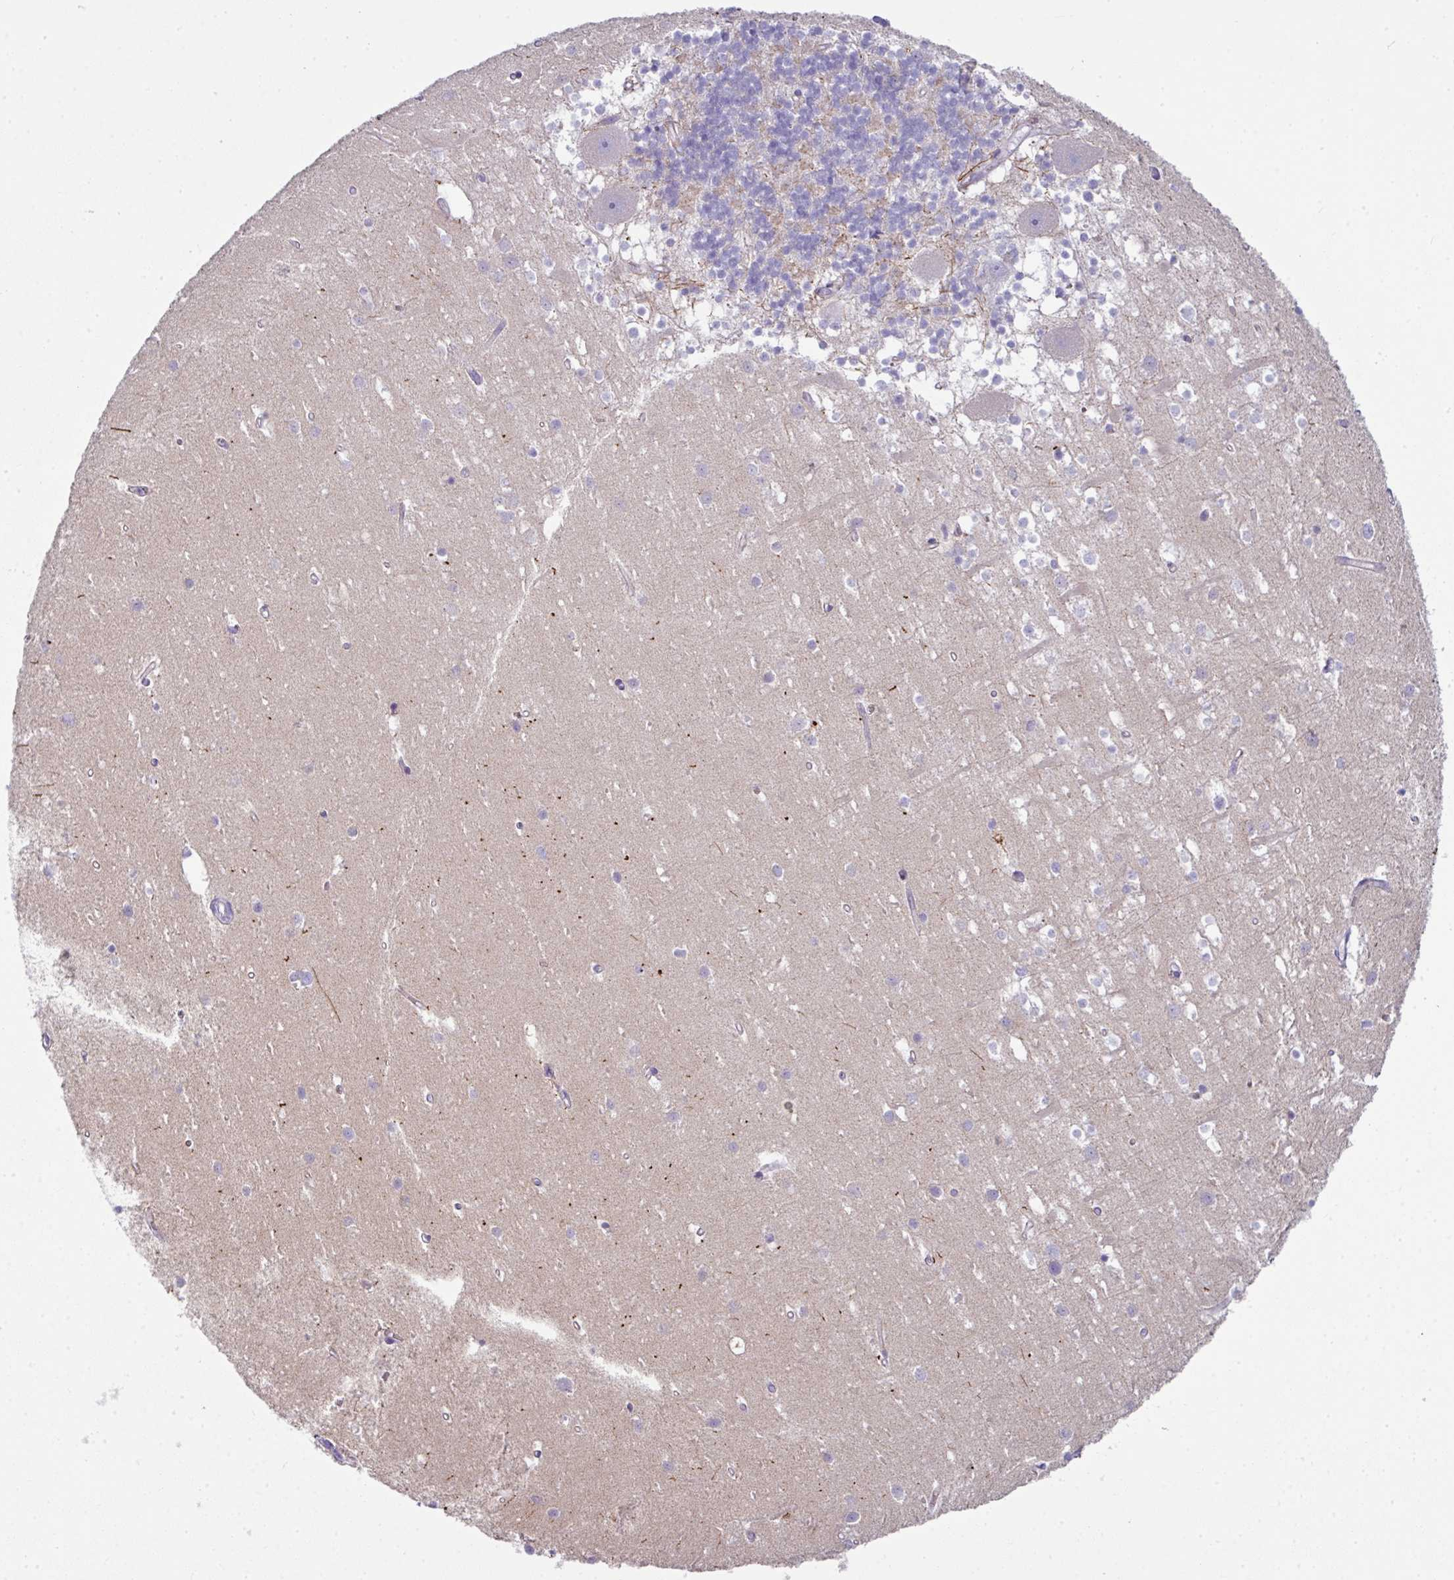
{"staining": {"intensity": "negative", "quantity": "none", "location": "none"}, "tissue": "cerebellum", "cell_type": "Cells in granular layer", "image_type": "normal", "snomed": [{"axis": "morphology", "description": "Normal tissue, NOS"}, {"axis": "topography", "description": "Cerebellum"}], "caption": "Histopathology image shows no protein positivity in cells in granular layer of unremarkable cerebellum. (Stains: DAB (3,3'-diaminobenzidine) IHC with hematoxylin counter stain, Microscopy: brightfield microscopy at high magnification).", "gene": "ABCC5", "patient": {"sex": "male", "age": 54}}